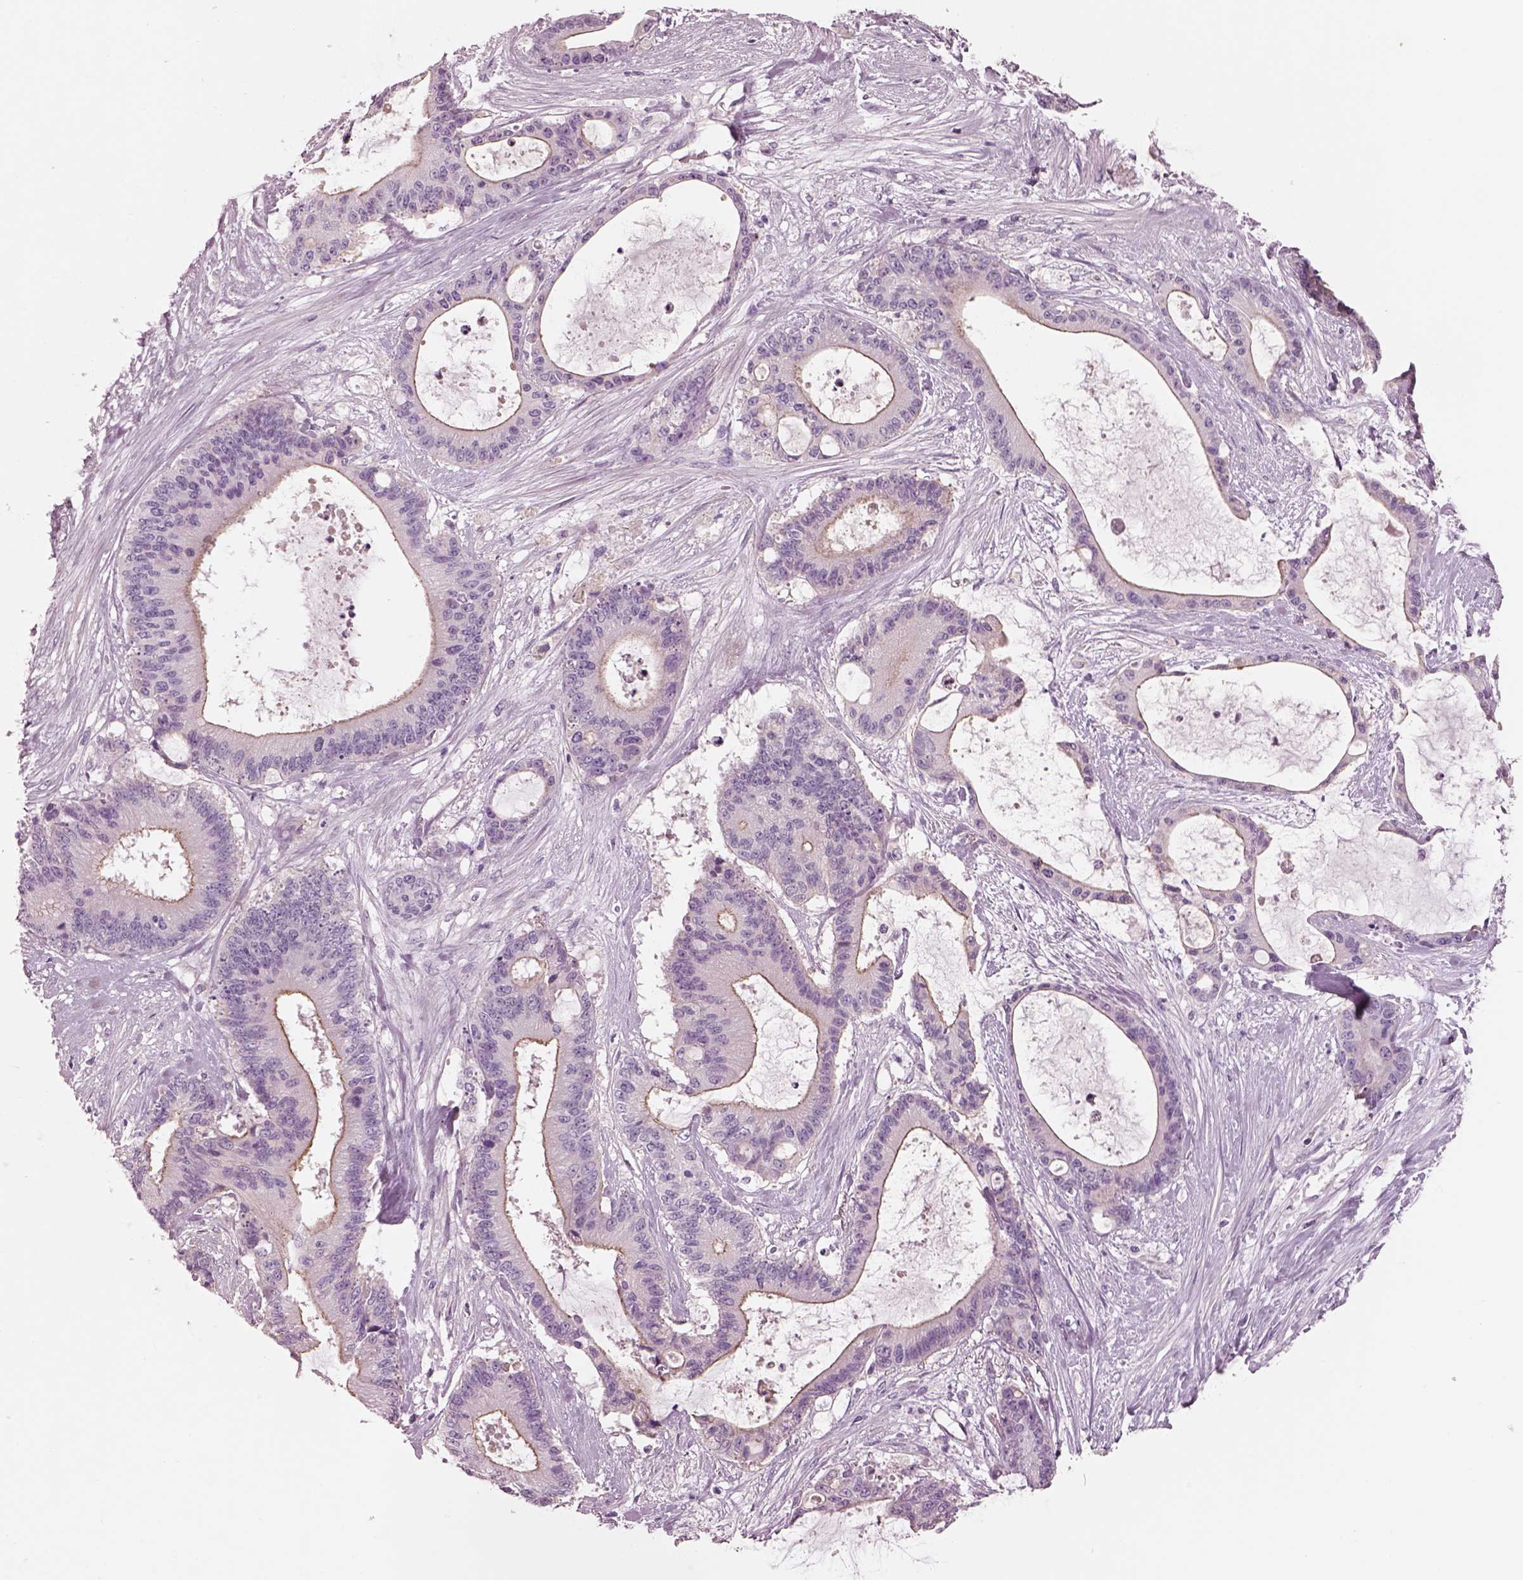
{"staining": {"intensity": "negative", "quantity": "none", "location": "none"}, "tissue": "liver cancer", "cell_type": "Tumor cells", "image_type": "cancer", "snomed": [{"axis": "morphology", "description": "Normal tissue, NOS"}, {"axis": "morphology", "description": "Cholangiocarcinoma"}, {"axis": "topography", "description": "Liver"}, {"axis": "topography", "description": "Peripheral nerve tissue"}], "caption": "Tumor cells show no significant protein positivity in liver cholangiocarcinoma.", "gene": "IGLL1", "patient": {"sex": "female", "age": 73}}